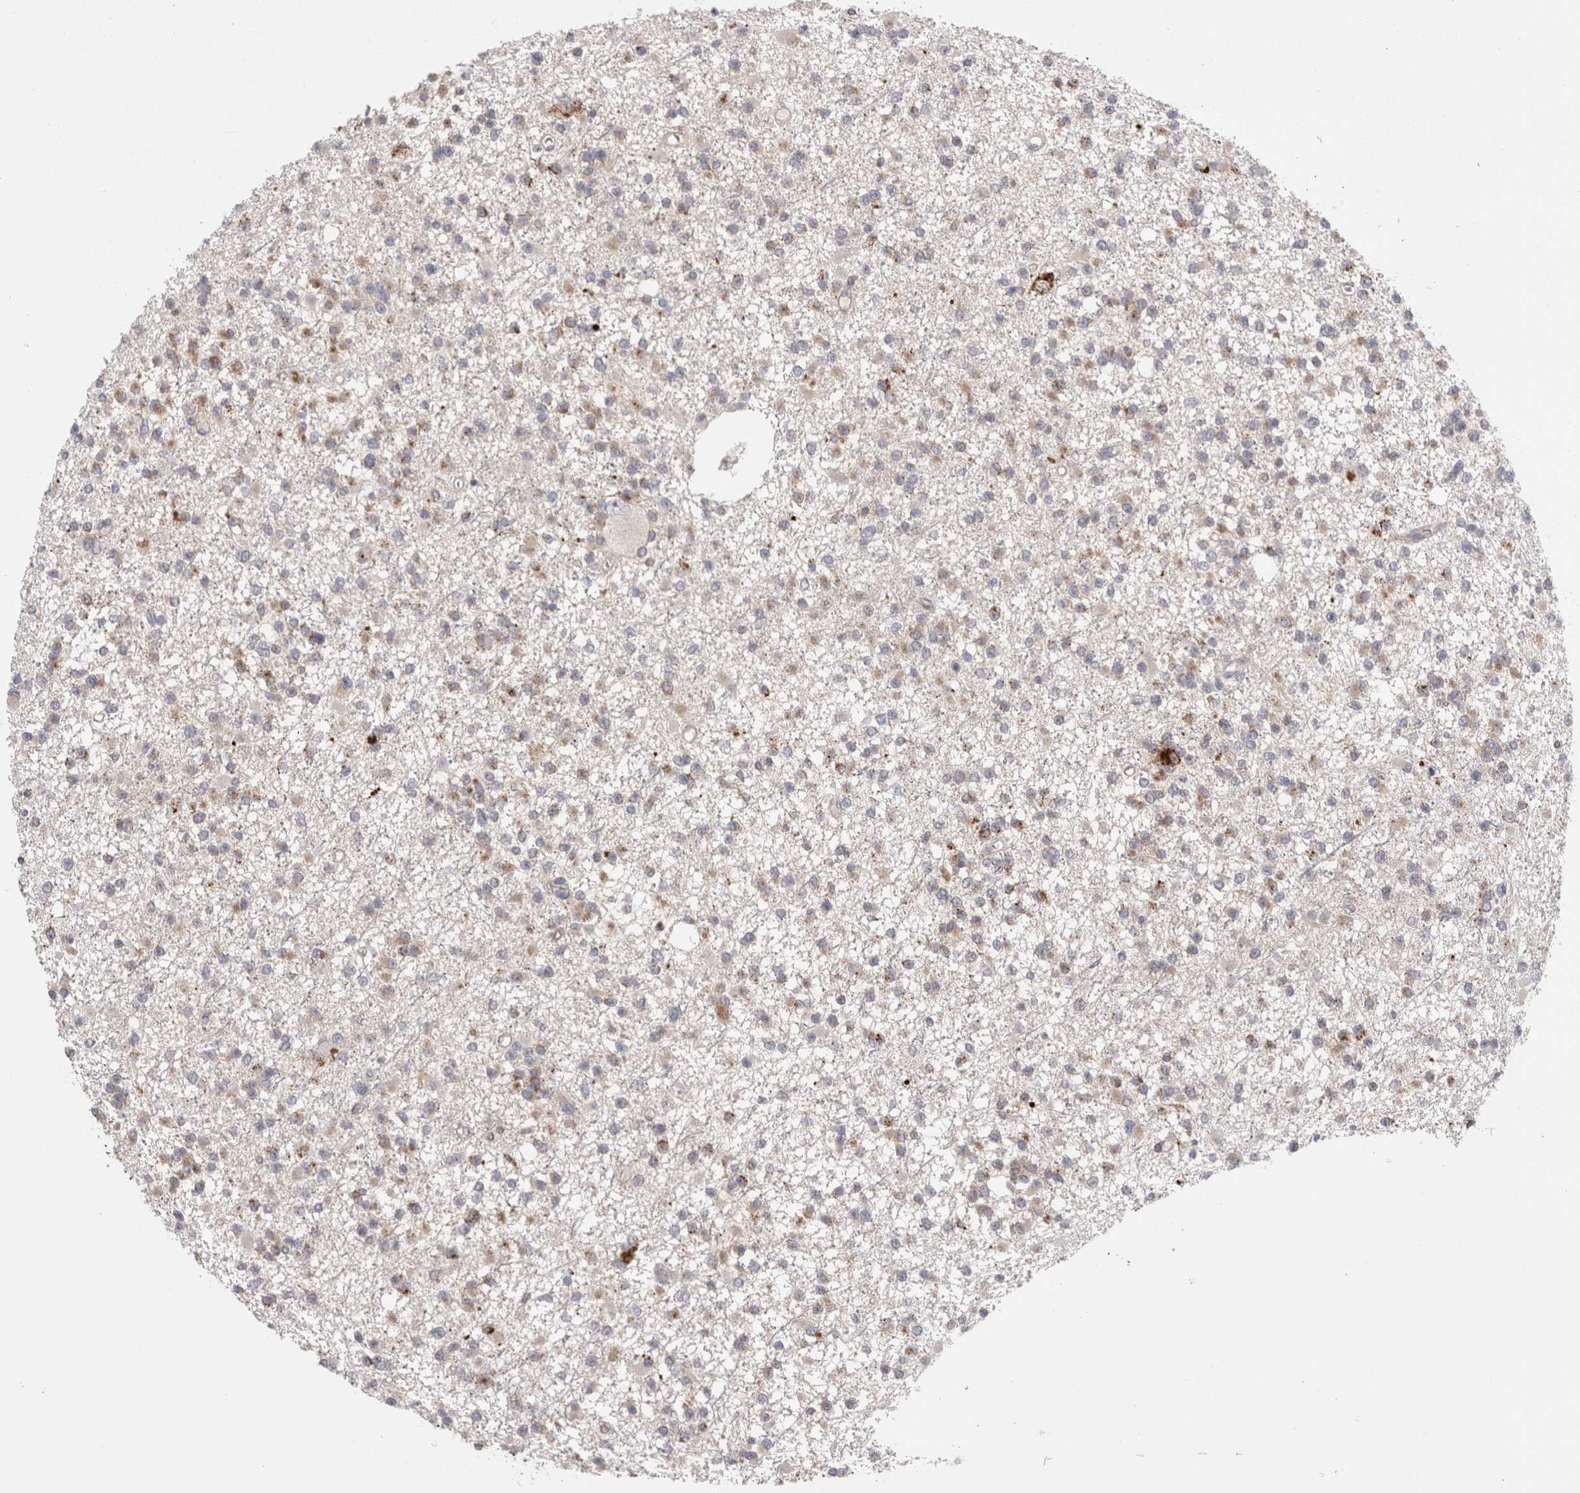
{"staining": {"intensity": "weak", "quantity": "25%-75%", "location": "cytoplasmic/membranous"}, "tissue": "glioma", "cell_type": "Tumor cells", "image_type": "cancer", "snomed": [{"axis": "morphology", "description": "Glioma, malignant, Low grade"}, {"axis": "topography", "description": "Brain"}], "caption": "The photomicrograph exhibits a brown stain indicating the presence of a protein in the cytoplasmic/membranous of tumor cells in malignant glioma (low-grade).", "gene": "EPDR1", "patient": {"sex": "female", "age": 22}}